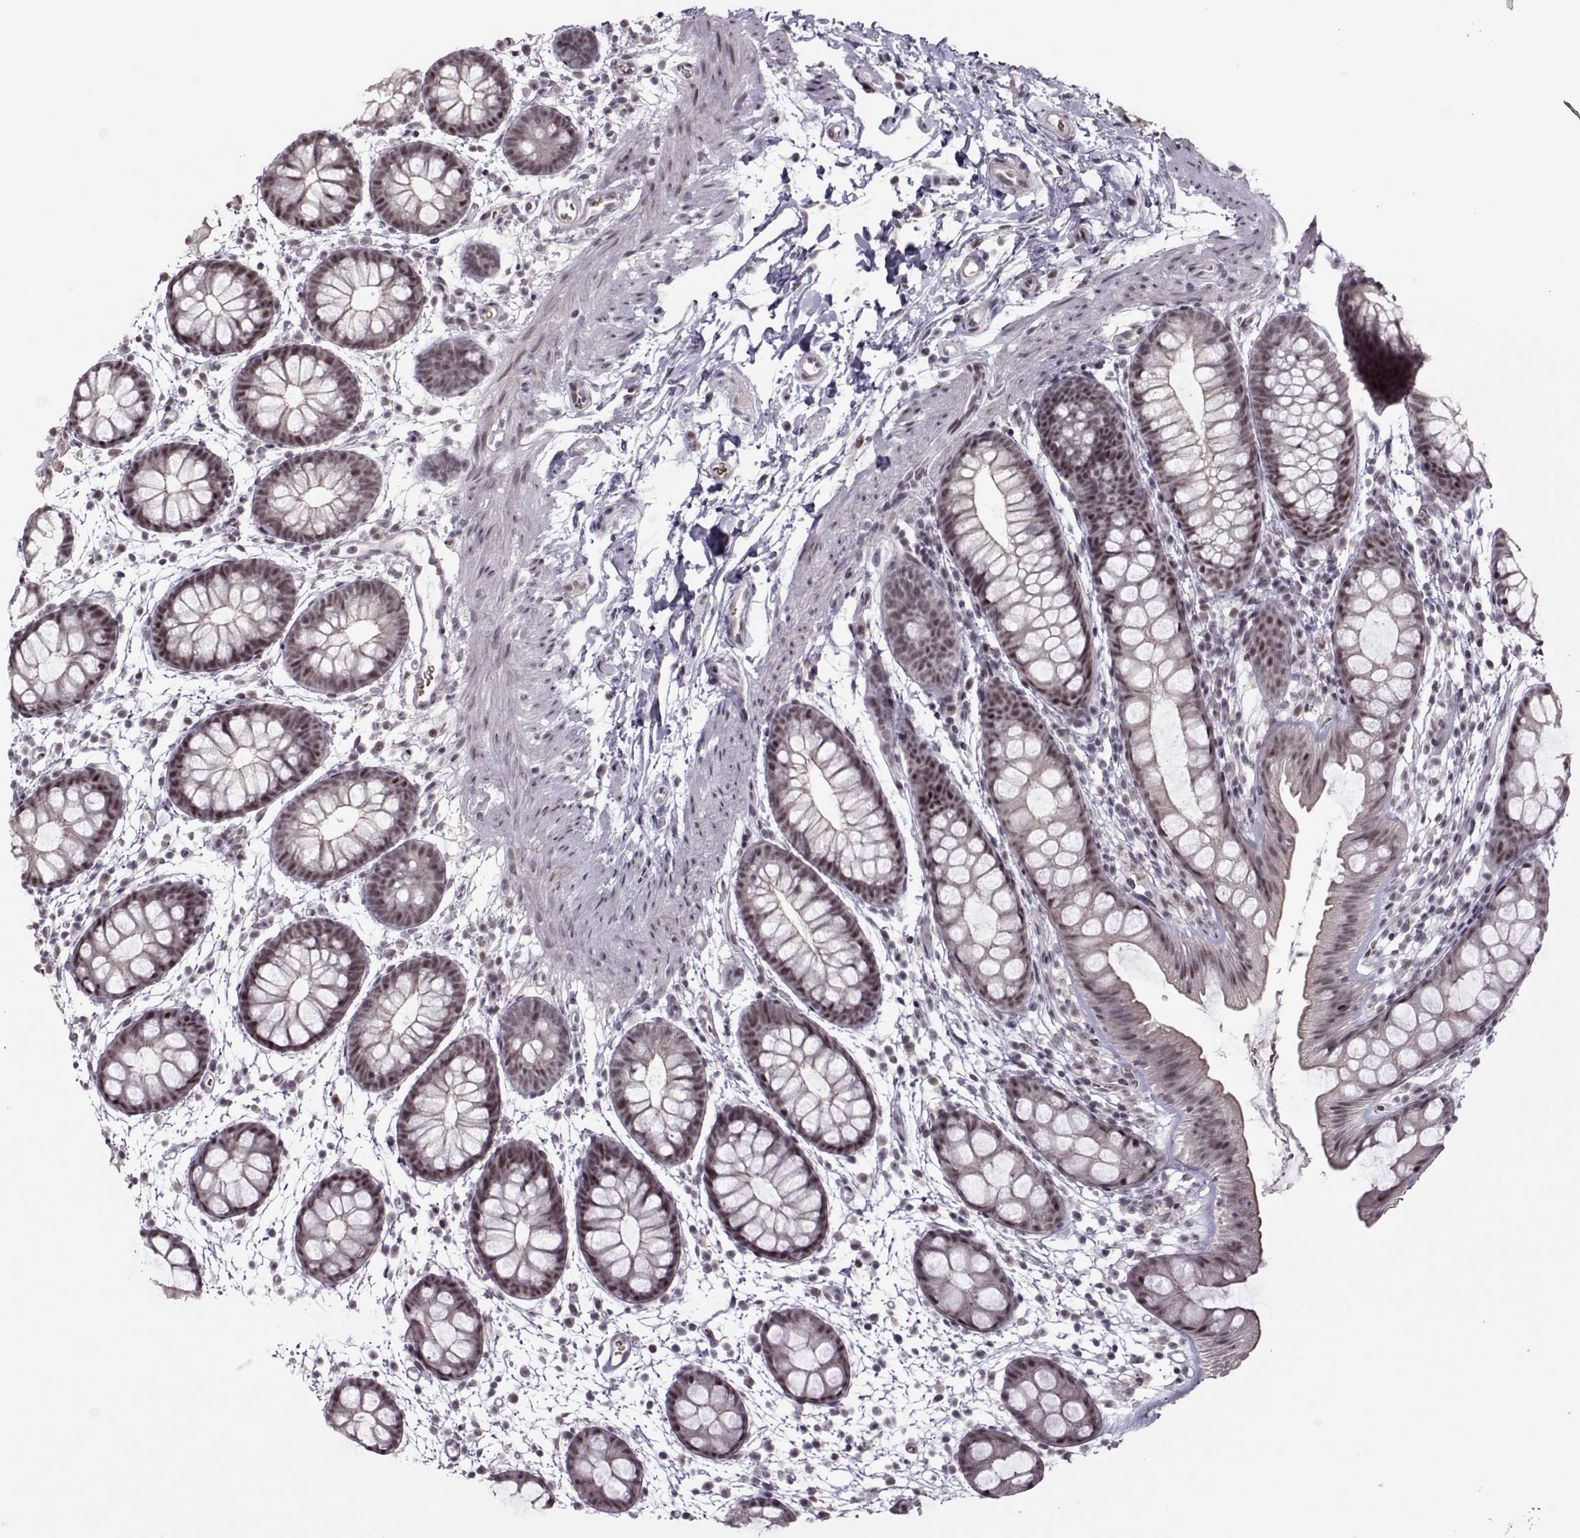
{"staining": {"intensity": "weak", "quantity": "25%-75%", "location": "nuclear"}, "tissue": "rectum", "cell_type": "Glandular cells", "image_type": "normal", "snomed": [{"axis": "morphology", "description": "Normal tissue, NOS"}, {"axis": "topography", "description": "Rectum"}], "caption": "Rectum stained with DAB (3,3'-diaminobenzidine) immunohistochemistry shows low levels of weak nuclear positivity in approximately 25%-75% of glandular cells. Immunohistochemistry stains the protein in brown and the nuclei are stained blue.", "gene": "LIN28A", "patient": {"sex": "male", "age": 57}}